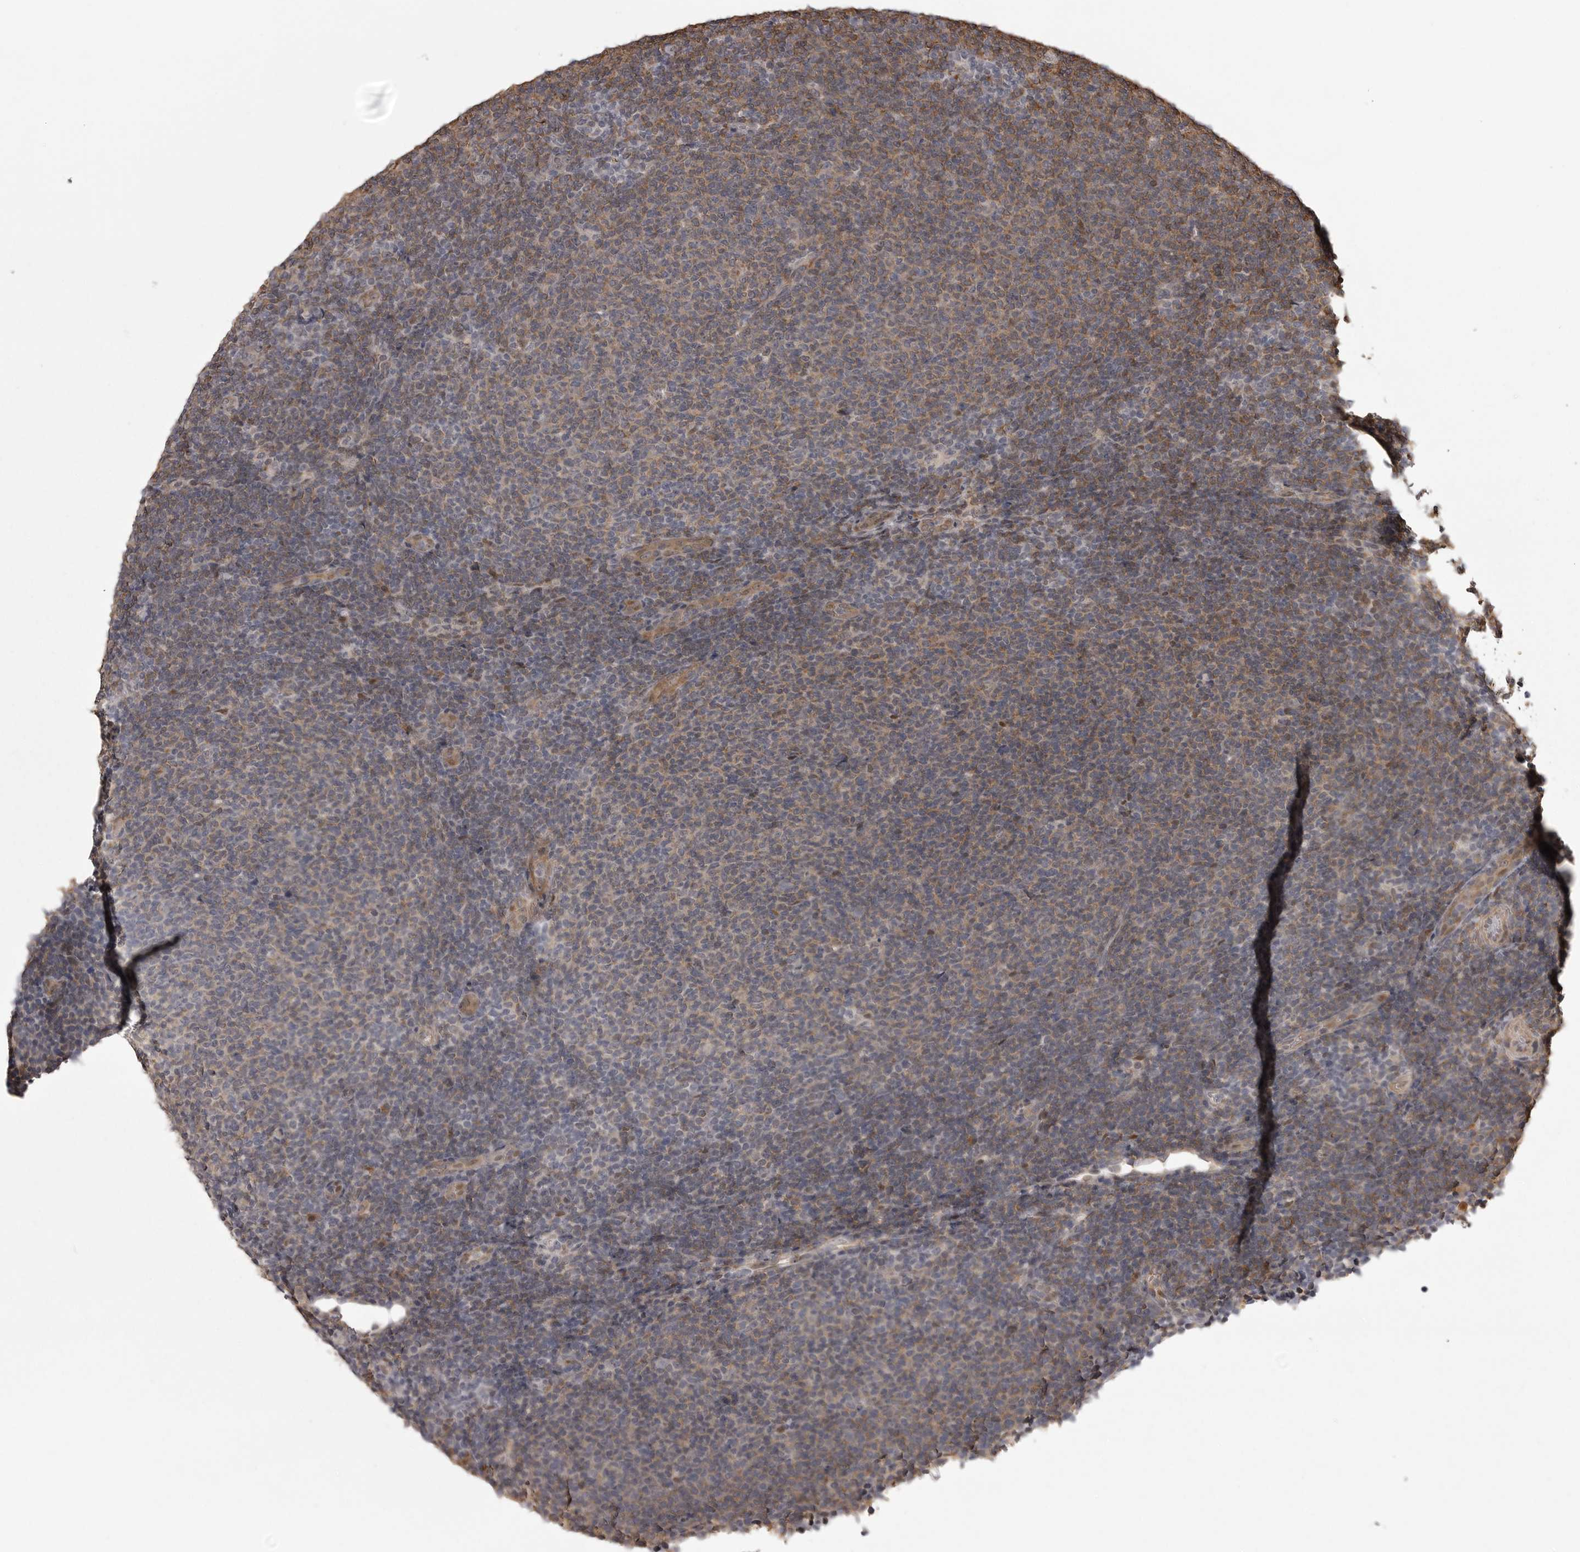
{"staining": {"intensity": "weak", "quantity": "25%-75%", "location": "cytoplasmic/membranous"}, "tissue": "lymphoma", "cell_type": "Tumor cells", "image_type": "cancer", "snomed": [{"axis": "morphology", "description": "Malignant lymphoma, non-Hodgkin's type, Low grade"}, {"axis": "topography", "description": "Lymph node"}], "caption": "Human malignant lymphoma, non-Hodgkin's type (low-grade) stained for a protein (brown) reveals weak cytoplasmic/membranous positive positivity in approximately 25%-75% of tumor cells.", "gene": "SNX16", "patient": {"sex": "male", "age": 66}}